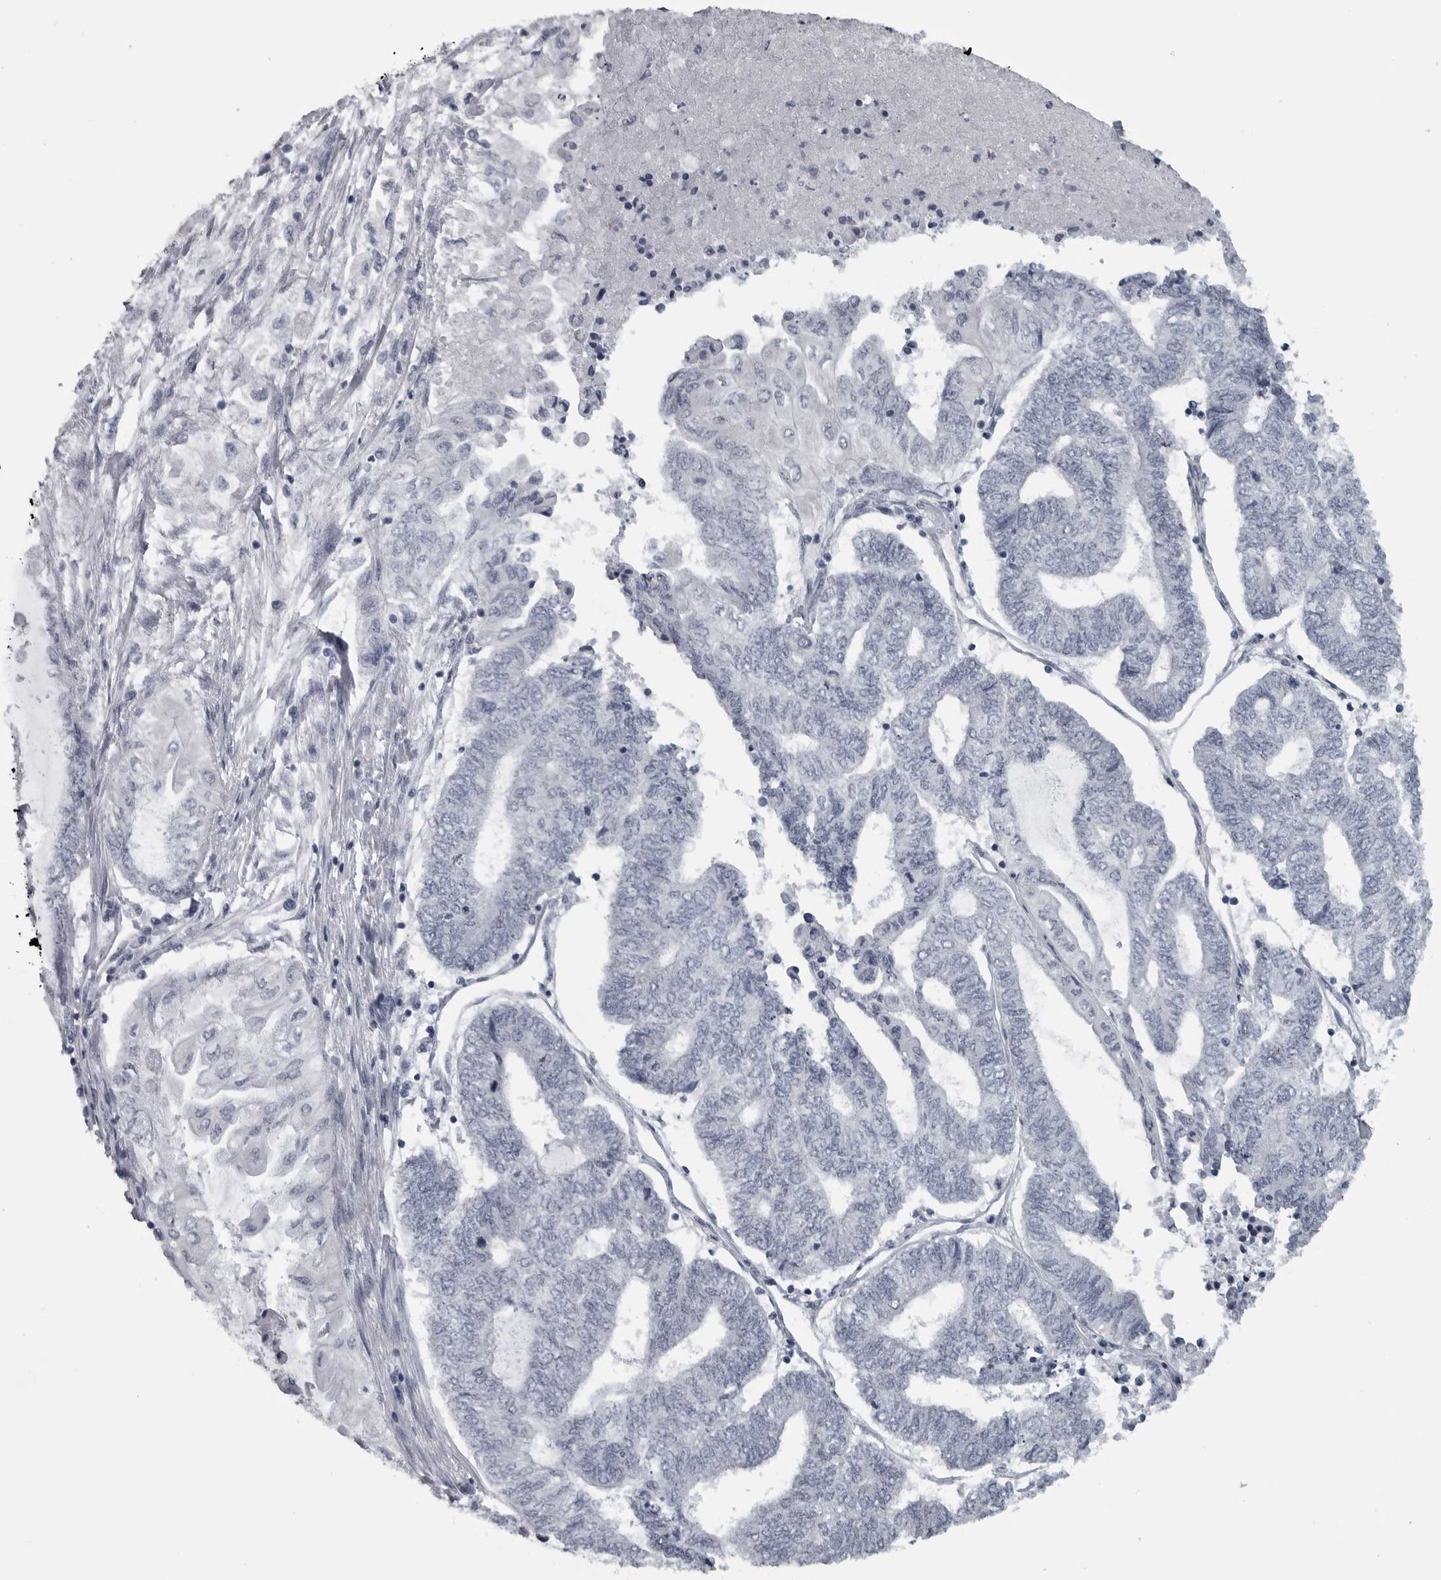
{"staining": {"intensity": "negative", "quantity": "none", "location": "none"}, "tissue": "endometrial cancer", "cell_type": "Tumor cells", "image_type": "cancer", "snomed": [{"axis": "morphology", "description": "Adenocarcinoma, NOS"}, {"axis": "topography", "description": "Uterus"}, {"axis": "topography", "description": "Endometrium"}], "caption": "The photomicrograph reveals no staining of tumor cells in endometrial adenocarcinoma.", "gene": "LYSMD1", "patient": {"sex": "female", "age": 70}}